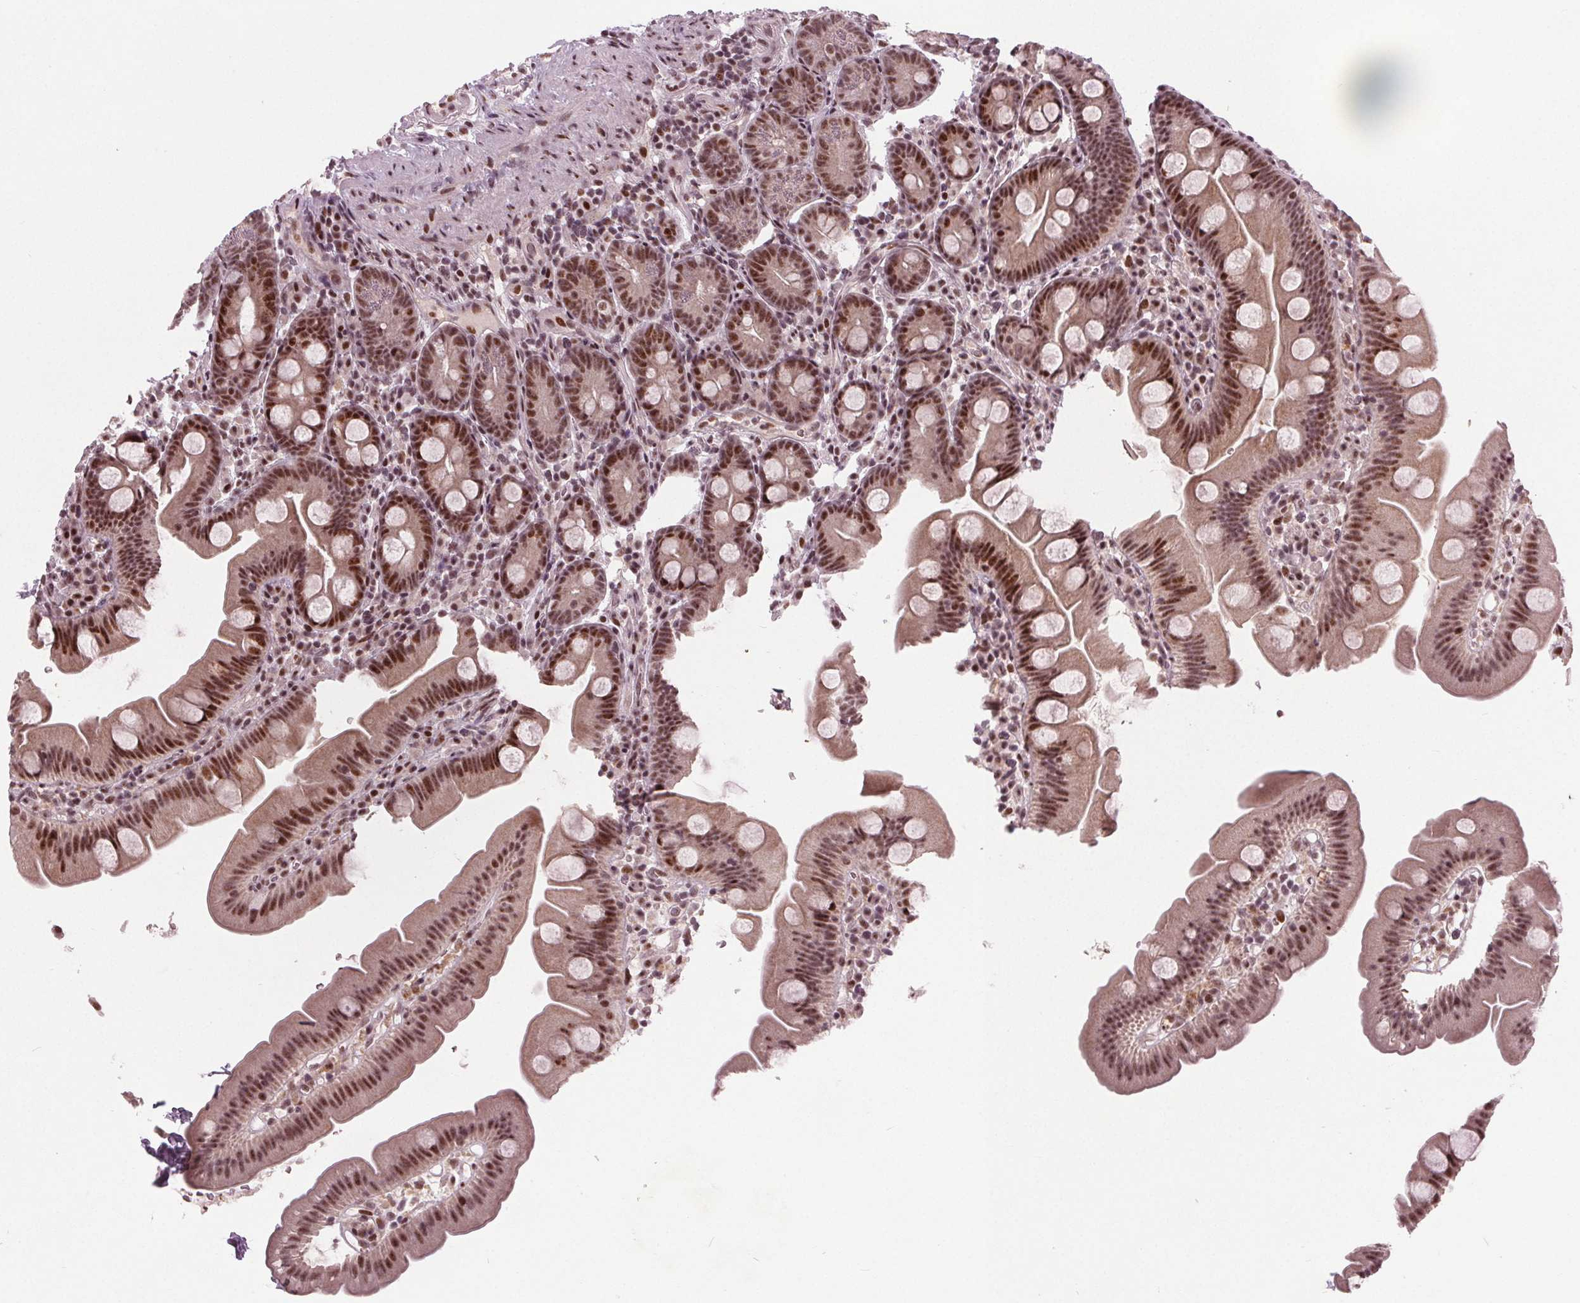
{"staining": {"intensity": "strong", "quantity": ">75%", "location": "nuclear"}, "tissue": "small intestine", "cell_type": "Glandular cells", "image_type": "normal", "snomed": [{"axis": "morphology", "description": "Normal tissue, NOS"}, {"axis": "topography", "description": "Small intestine"}], "caption": "This micrograph reveals immunohistochemistry staining of normal human small intestine, with high strong nuclear positivity in about >75% of glandular cells.", "gene": "TTC34", "patient": {"sex": "female", "age": 68}}